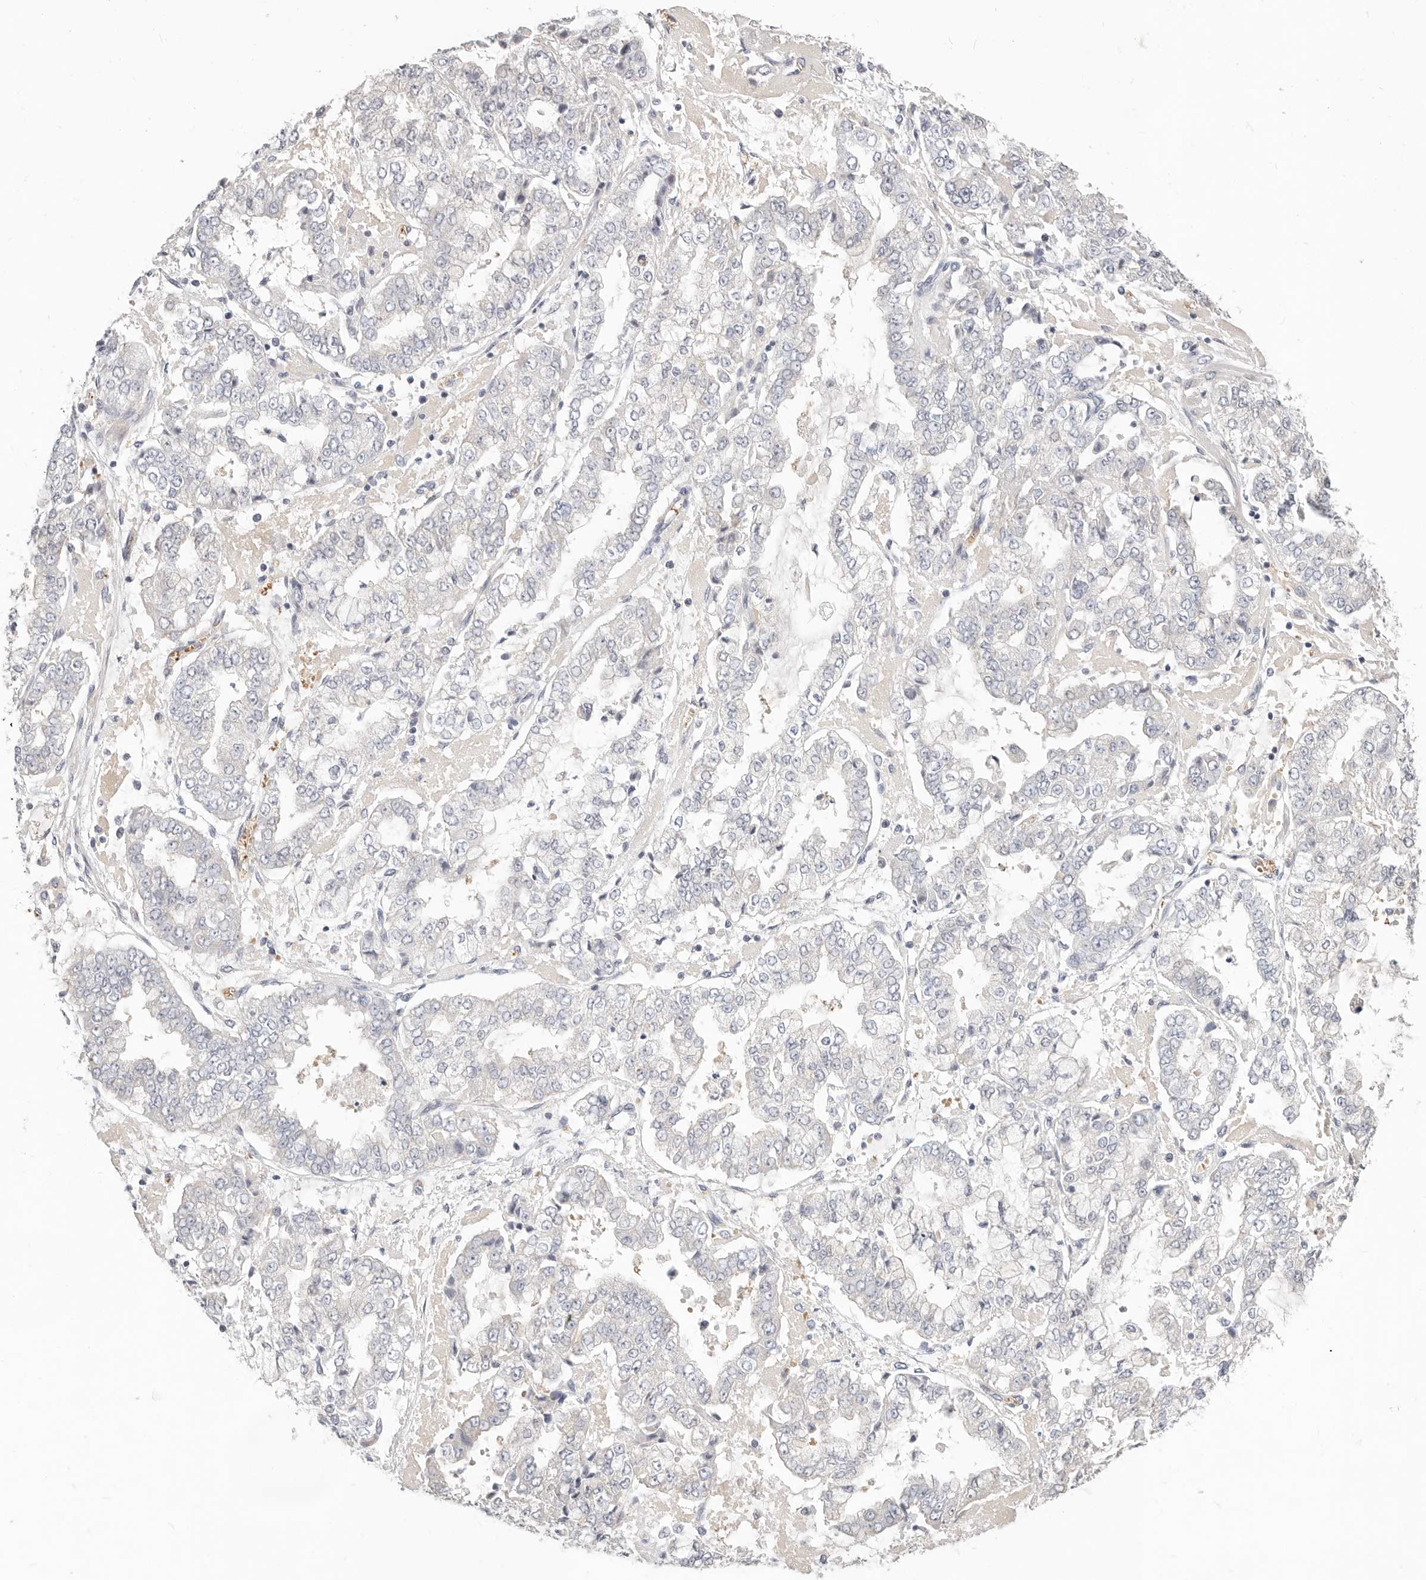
{"staining": {"intensity": "negative", "quantity": "none", "location": "none"}, "tissue": "stomach cancer", "cell_type": "Tumor cells", "image_type": "cancer", "snomed": [{"axis": "morphology", "description": "Adenocarcinoma, NOS"}, {"axis": "topography", "description": "Stomach"}], "caption": "Tumor cells are negative for protein expression in human stomach adenocarcinoma.", "gene": "TMEM63B", "patient": {"sex": "male", "age": 76}}